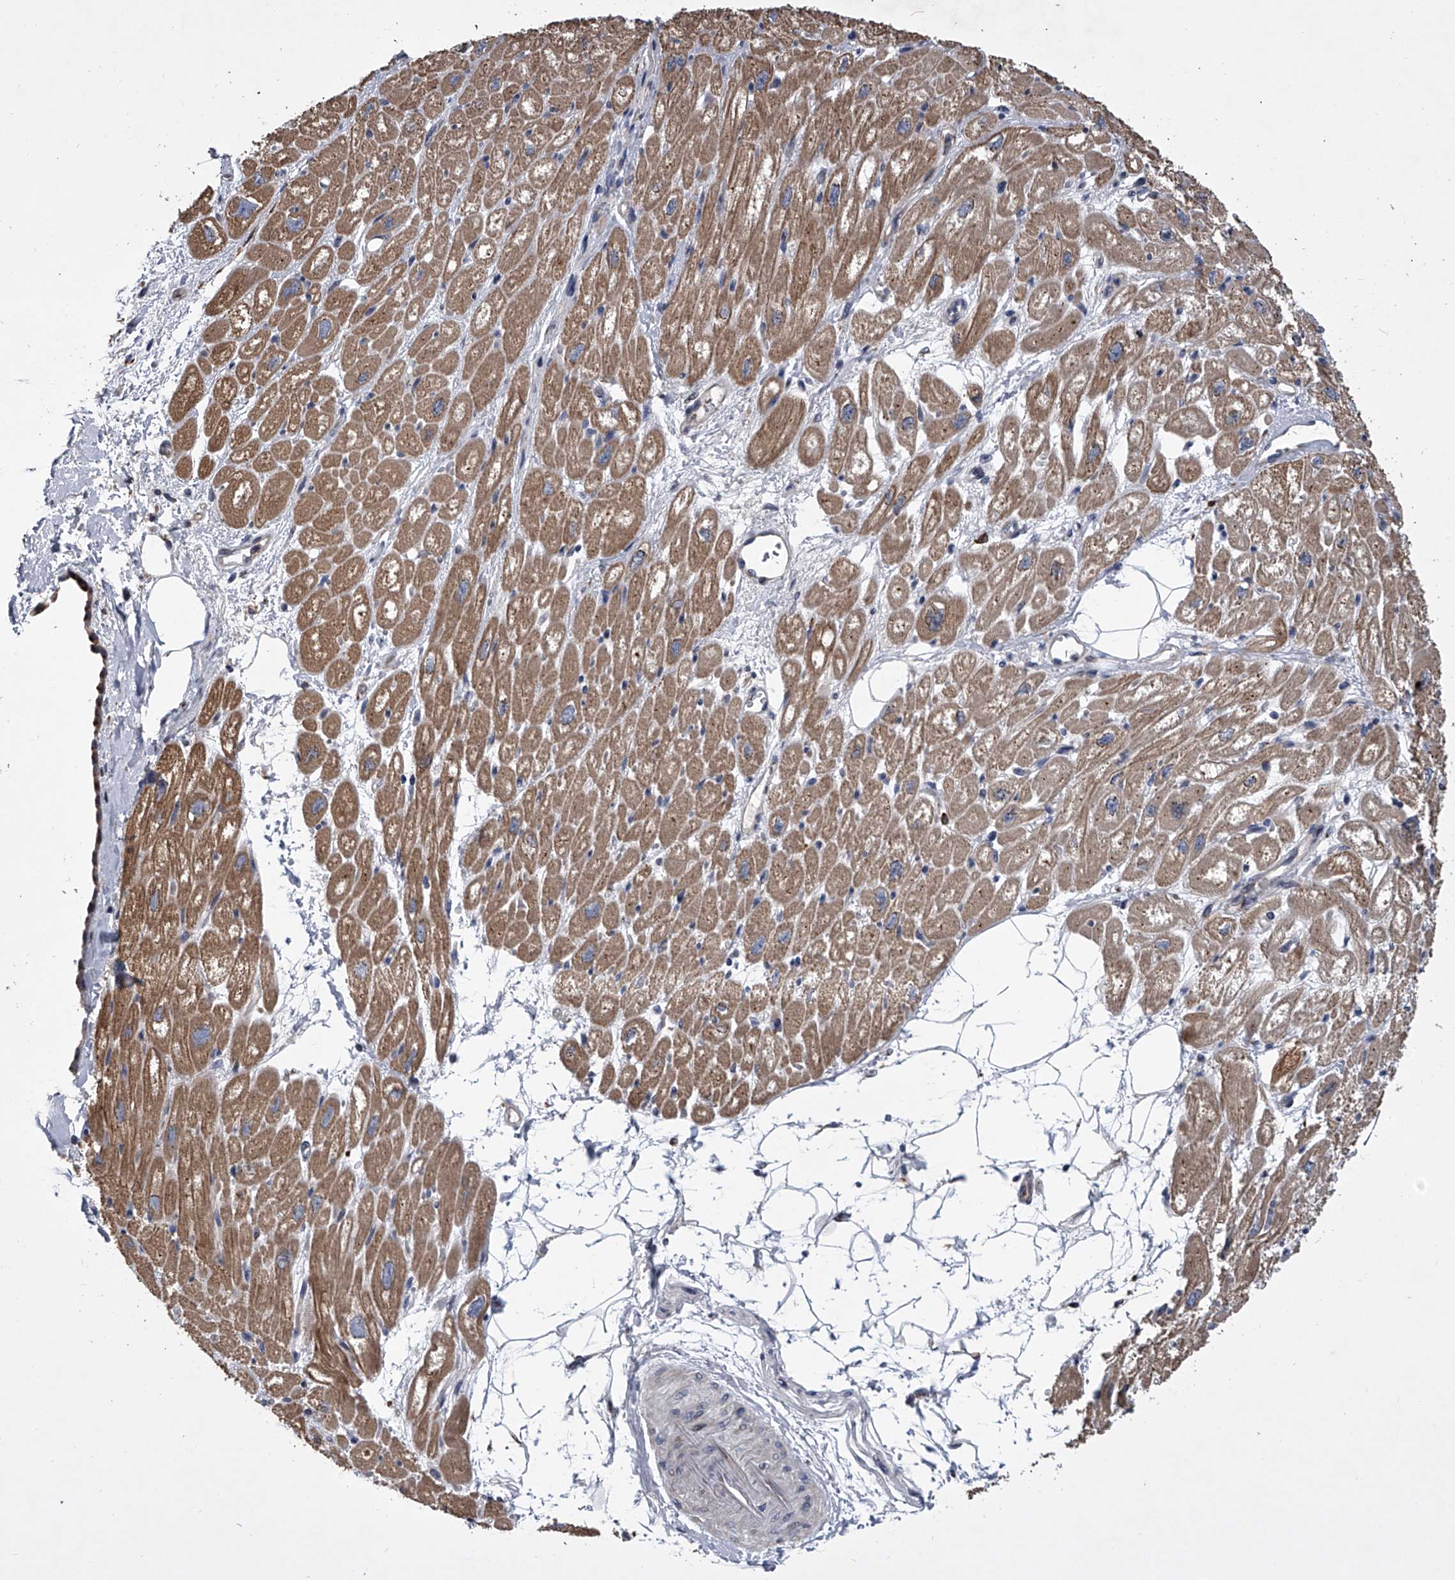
{"staining": {"intensity": "moderate", "quantity": ">75%", "location": "cytoplasmic/membranous"}, "tissue": "heart muscle", "cell_type": "Cardiomyocytes", "image_type": "normal", "snomed": [{"axis": "morphology", "description": "Normal tissue, NOS"}, {"axis": "topography", "description": "Heart"}], "caption": "Immunohistochemical staining of benign heart muscle reveals moderate cytoplasmic/membranous protein positivity in about >75% of cardiomyocytes.", "gene": "TRIM8", "patient": {"sex": "male", "age": 50}}